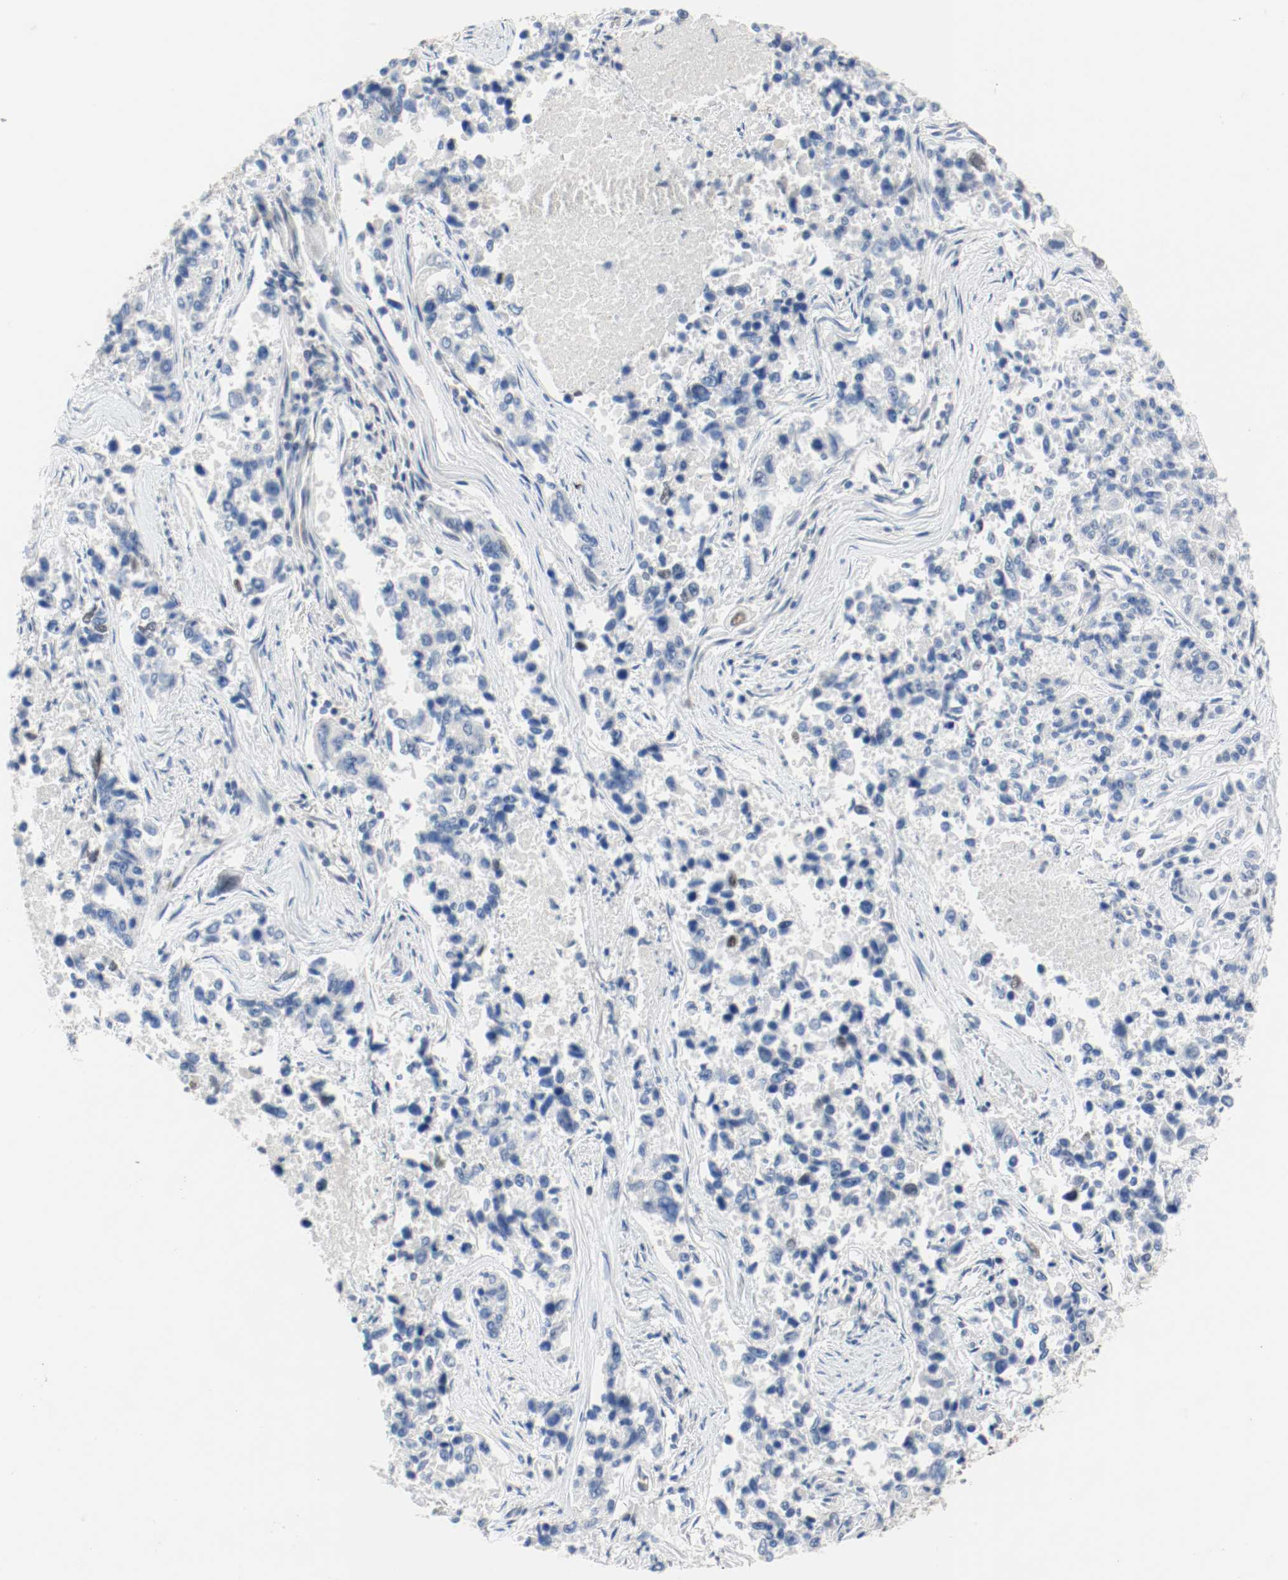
{"staining": {"intensity": "negative", "quantity": "none", "location": "none"}, "tissue": "lung cancer", "cell_type": "Tumor cells", "image_type": "cancer", "snomed": [{"axis": "morphology", "description": "Adenocarcinoma, NOS"}, {"axis": "topography", "description": "Lung"}], "caption": "This micrograph is of lung cancer stained with IHC to label a protein in brown with the nuclei are counter-stained blue. There is no positivity in tumor cells. The staining was performed using DAB to visualize the protein expression in brown, while the nuclei were stained in blue with hematoxylin (Magnification: 20x).", "gene": "ASH1L", "patient": {"sex": "male", "age": 84}}